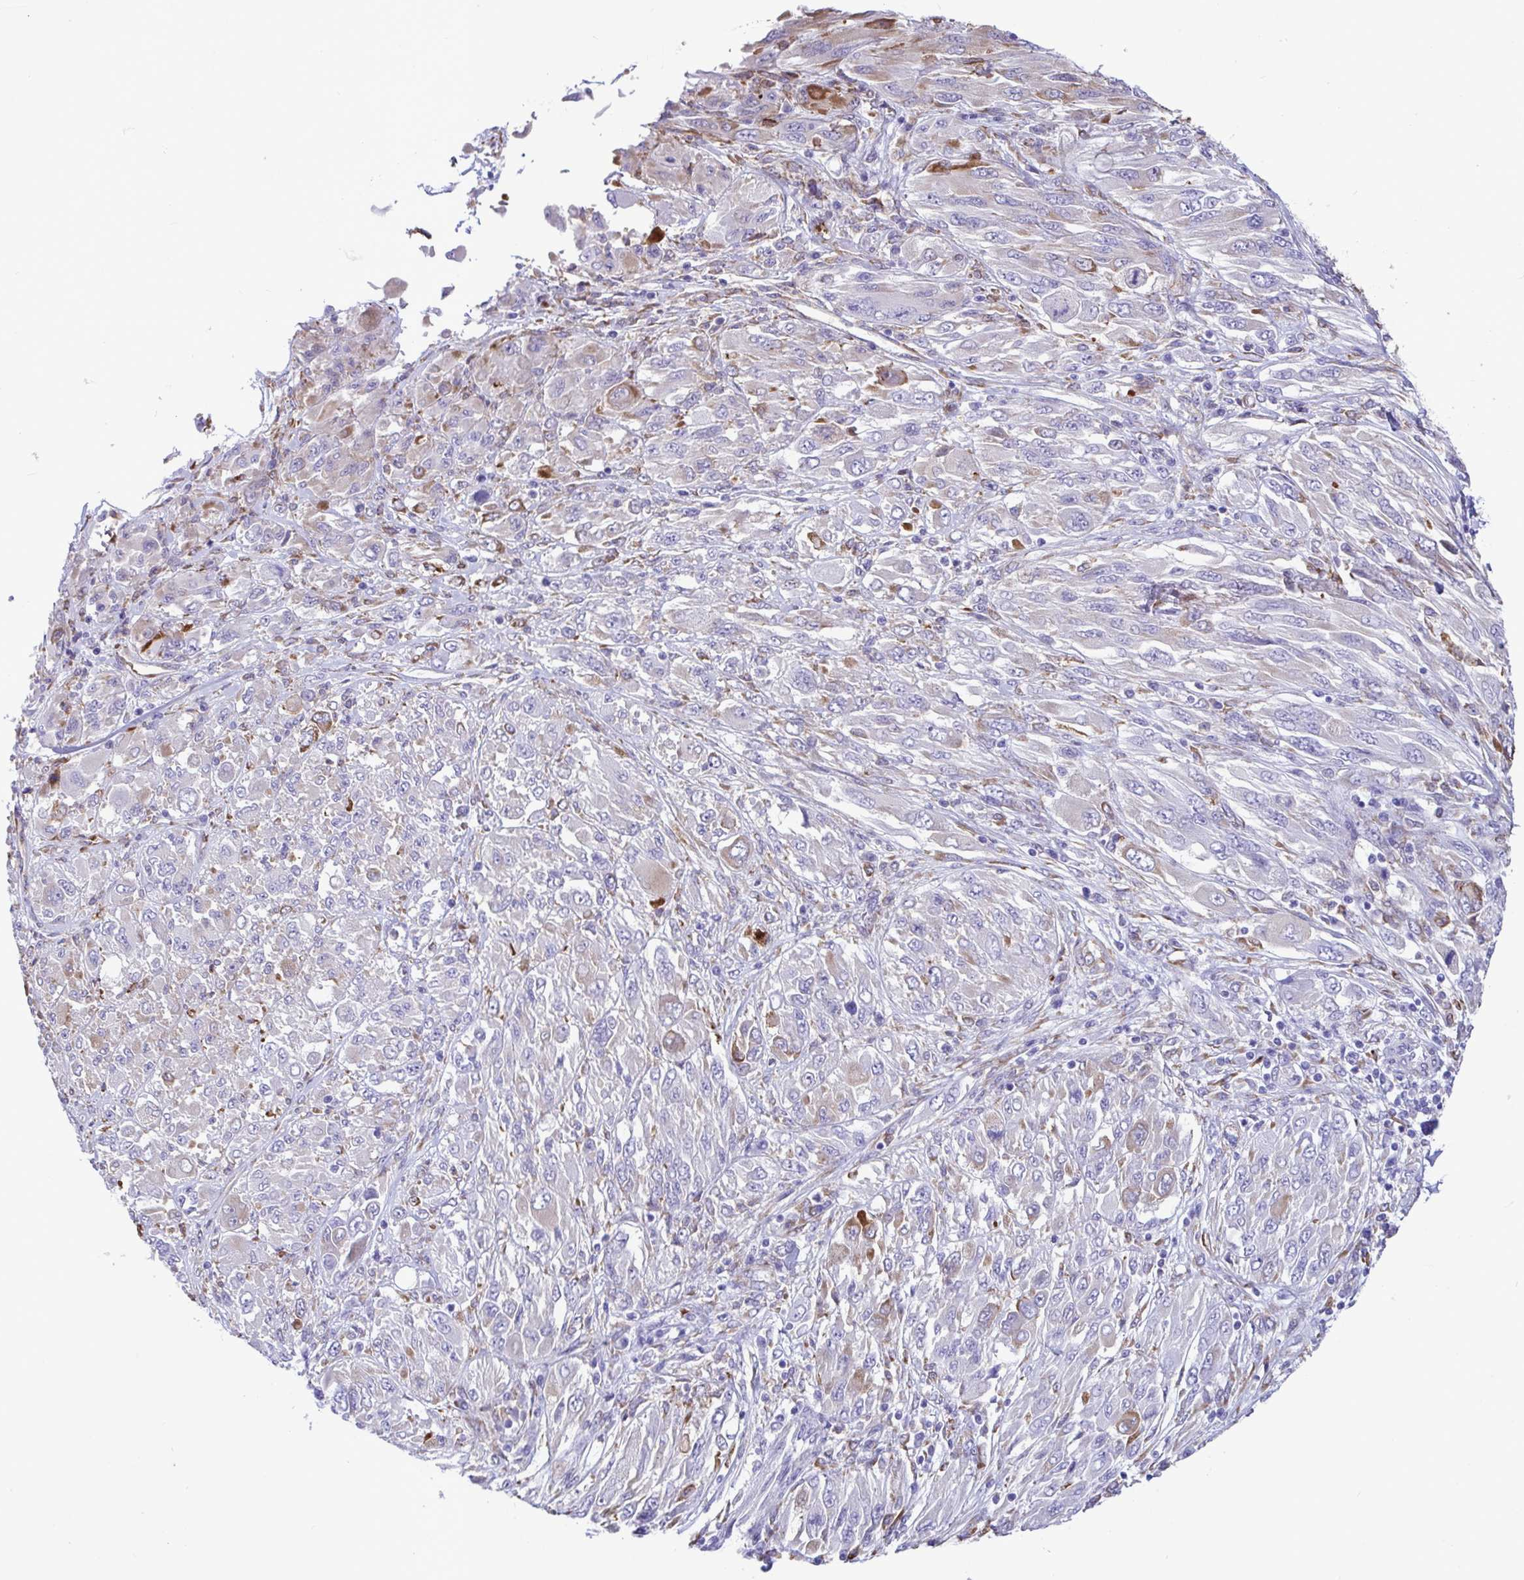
{"staining": {"intensity": "weak", "quantity": "<25%", "location": "cytoplasmic/membranous"}, "tissue": "melanoma", "cell_type": "Tumor cells", "image_type": "cancer", "snomed": [{"axis": "morphology", "description": "Malignant melanoma, NOS"}, {"axis": "topography", "description": "Skin"}], "caption": "Melanoma was stained to show a protein in brown. There is no significant staining in tumor cells. (DAB (3,3'-diaminobenzidine) immunohistochemistry visualized using brightfield microscopy, high magnification).", "gene": "ASPH", "patient": {"sex": "female", "age": 91}}